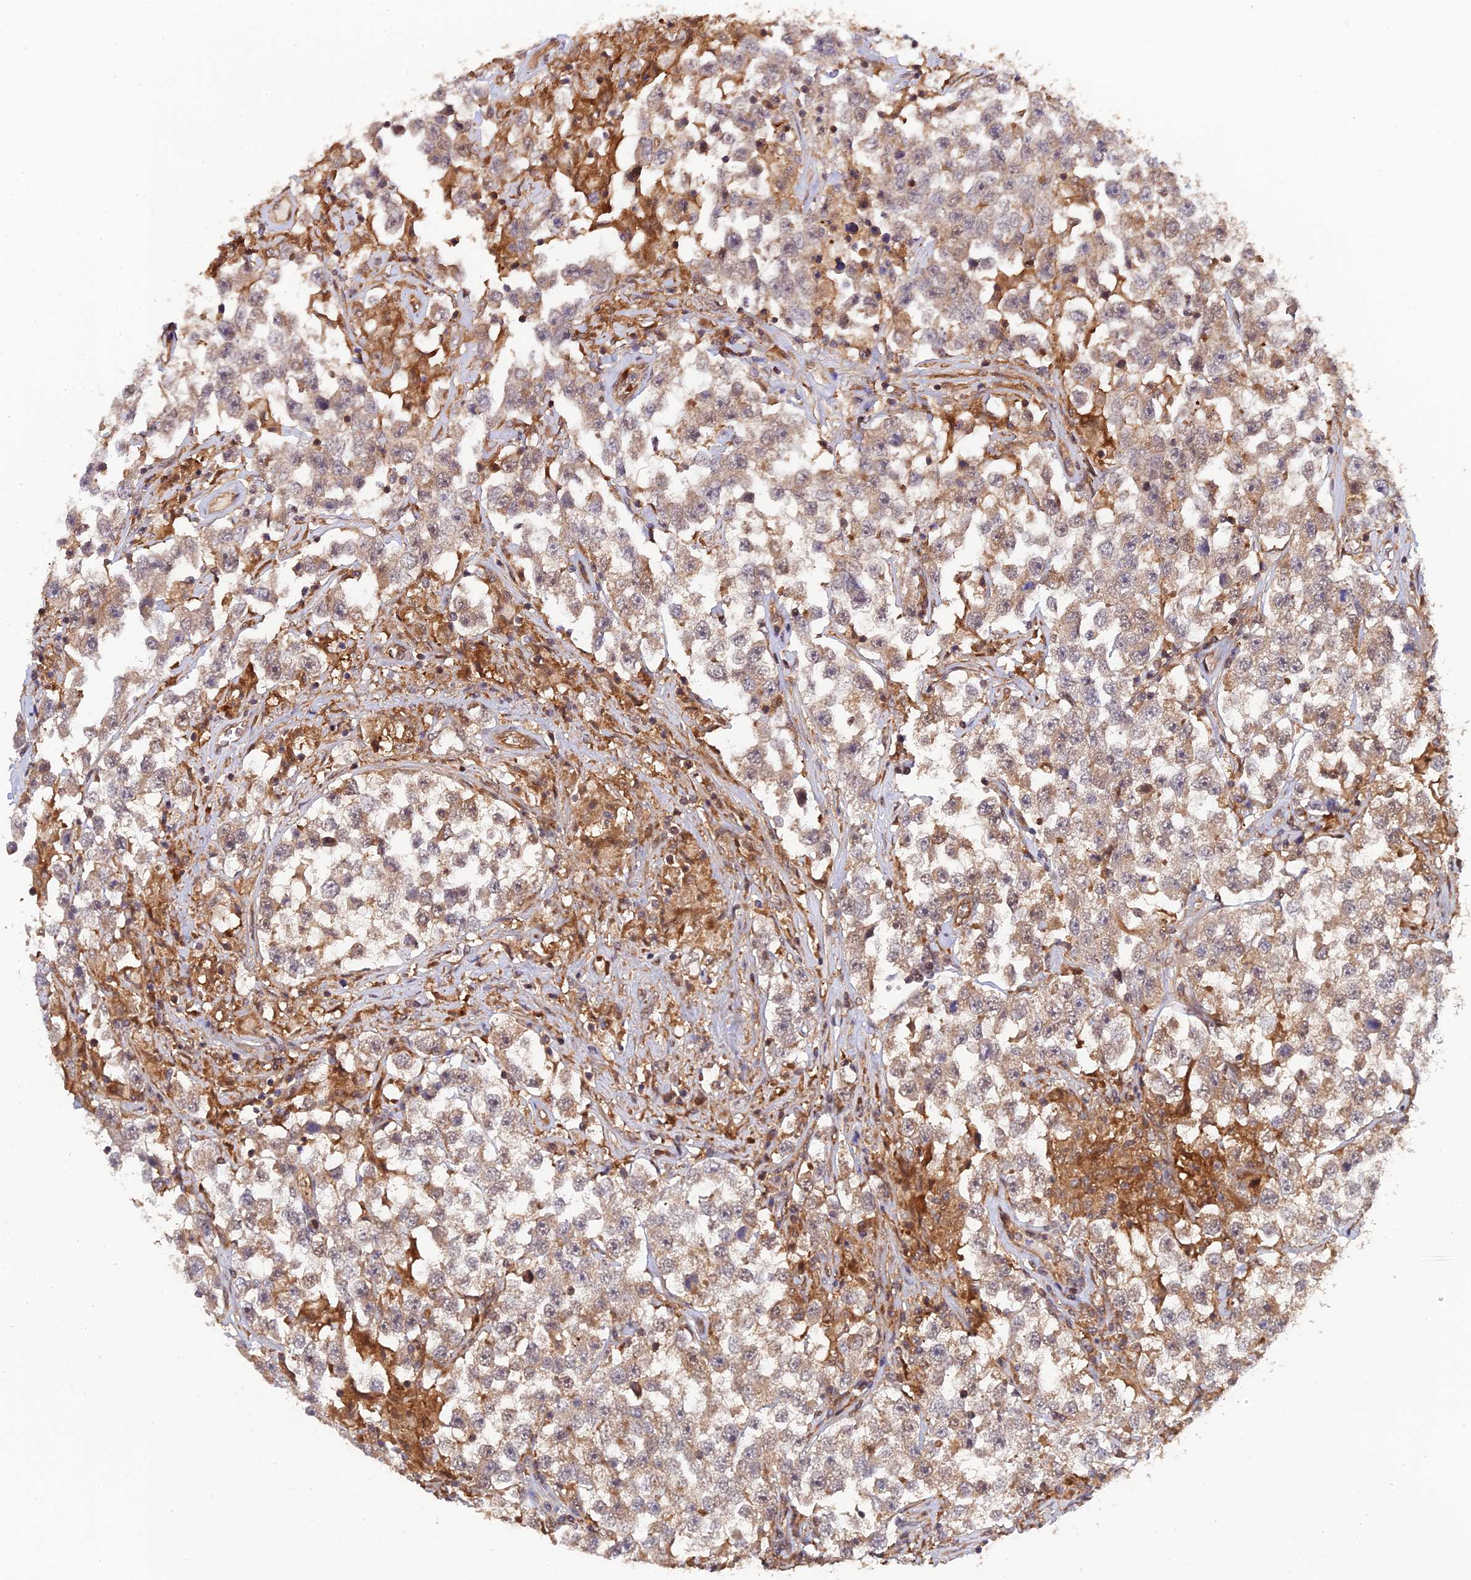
{"staining": {"intensity": "moderate", "quantity": ">75%", "location": "cytoplasmic/membranous"}, "tissue": "testis cancer", "cell_type": "Tumor cells", "image_type": "cancer", "snomed": [{"axis": "morphology", "description": "Seminoma, NOS"}, {"axis": "topography", "description": "Testis"}], "caption": "Immunohistochemical staining of human seminoma (testis) reveals moderate cytoplasmic/membranous protein expression in about >75% of tumor cells.", "gene": "ARL2BP", "patient": {"sex": "male", "age": 46}}